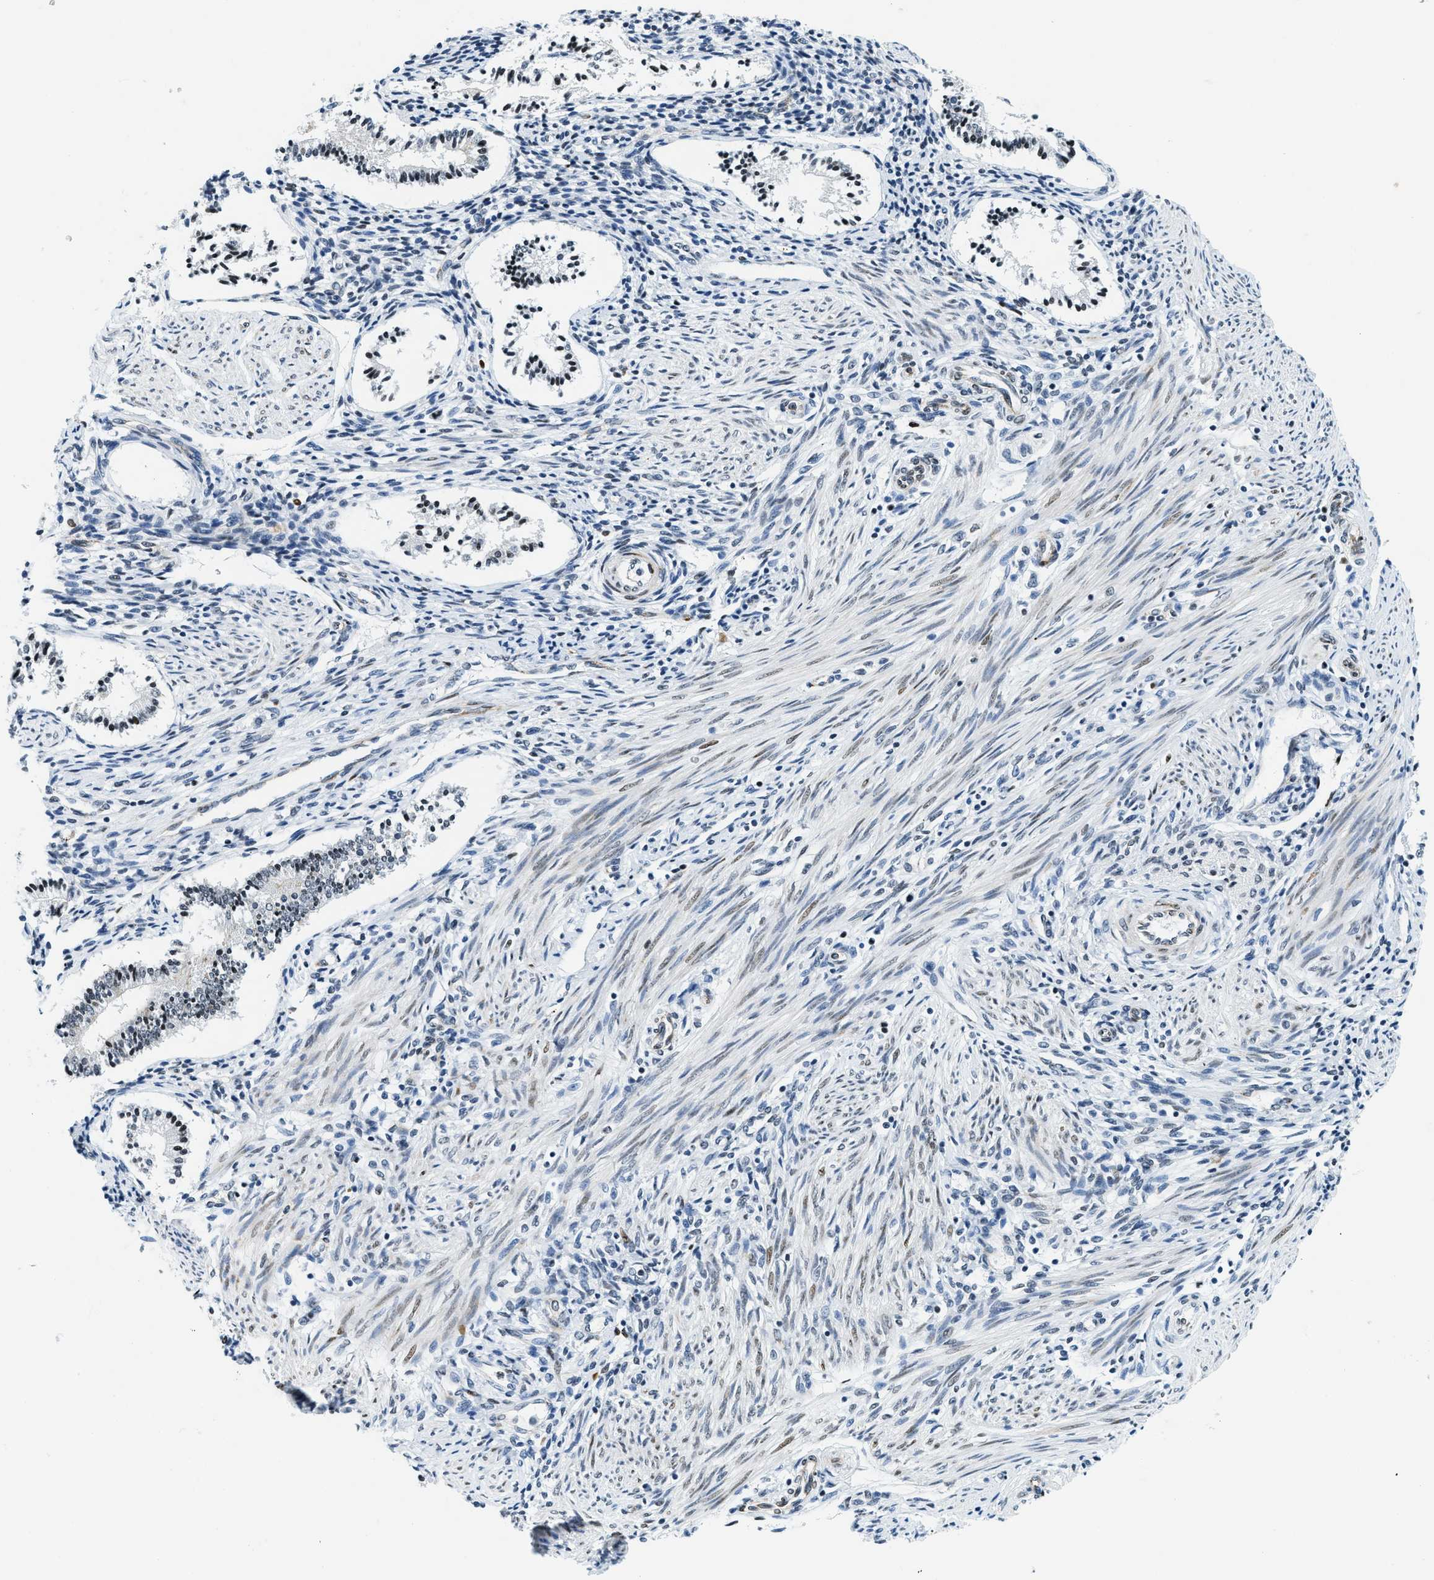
{"staining": {"intensity": "negative", "quantity": "none", "location": "none"}, "tissue": "endometrium", "cell_type": "Cells in endometrial stroma", "image_type": "normal", "snomed": [{"axis": "morphology", "description": "Normal tissue, NOS"}, {"axis": "topography", "description": "Endometrium"}], "caption": "IHC histopathology image of normal human endometrium stained for a protein (brown), which reveals no expression in cells in endometrial stroma.", "gene": "UVRAG", "patient": {"sex": "female", "age": 42}}